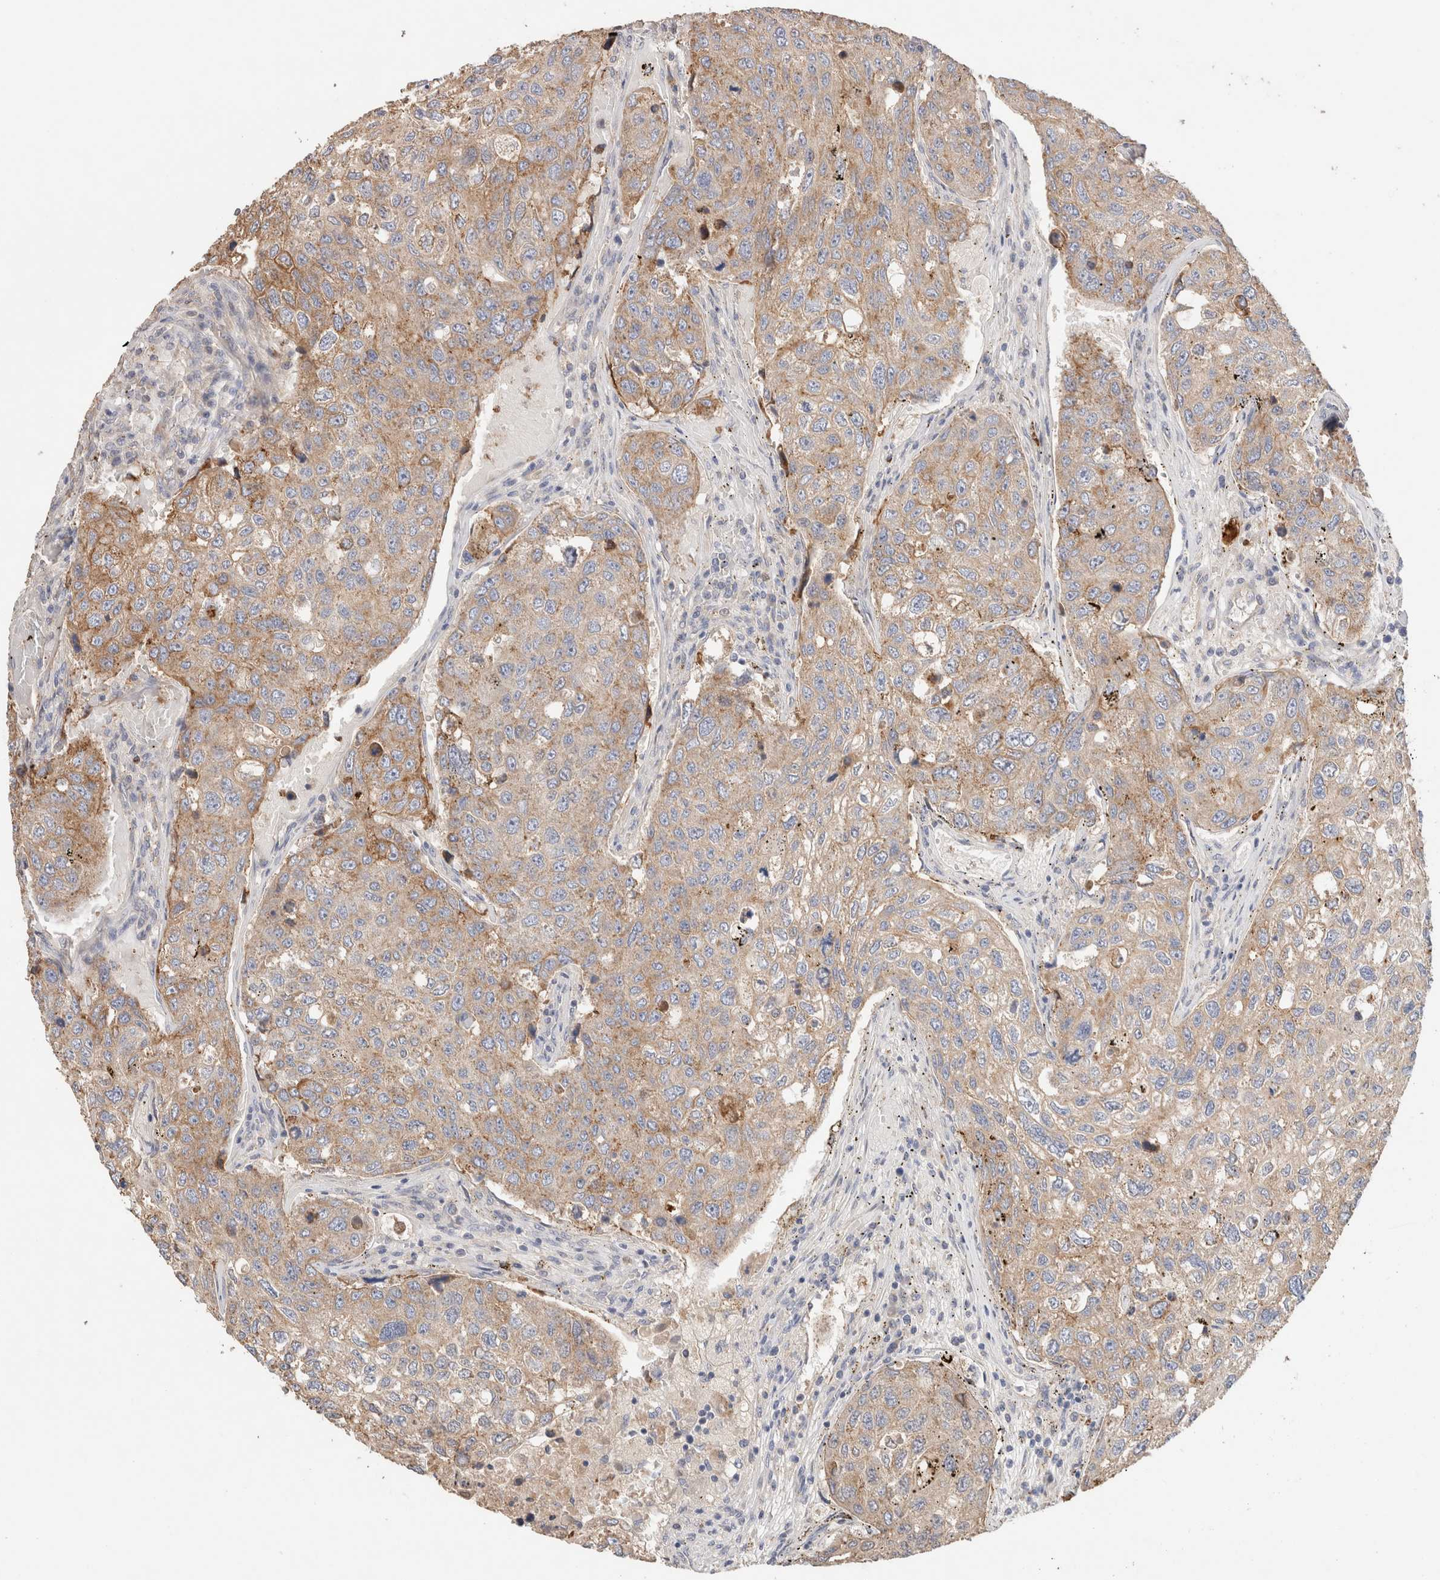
{"staining": {"intensity": "weak", "quantity": ">75%", "location": "cytoplasmic/membranous"}, "tissue": "urothelial cancer", "cell_type": "Tumor cells", "image_type": "cancer", "snomed": [{"axis": "morphology", "description": "Urothelial carcinoma, High grade"}, {"axis": "topography", "description": "Lymph node"}, {"axis": "topography", "description": "Urinary bladder"}], "caption": "Protein expression by immunohistochemistry exhibits weak cytoplasmic/membranous positivity in approximately >75% of tumor cells in urothelial carcinoma (high-grade). The protein is stained brown, and the nuclei are stained in blue (DAB (3,3'-diaminobenzidine) IHC with brightfield microscopy, high magnification).", "gene": "PROS1", "patient": {"sex": "male", "age": 51}}